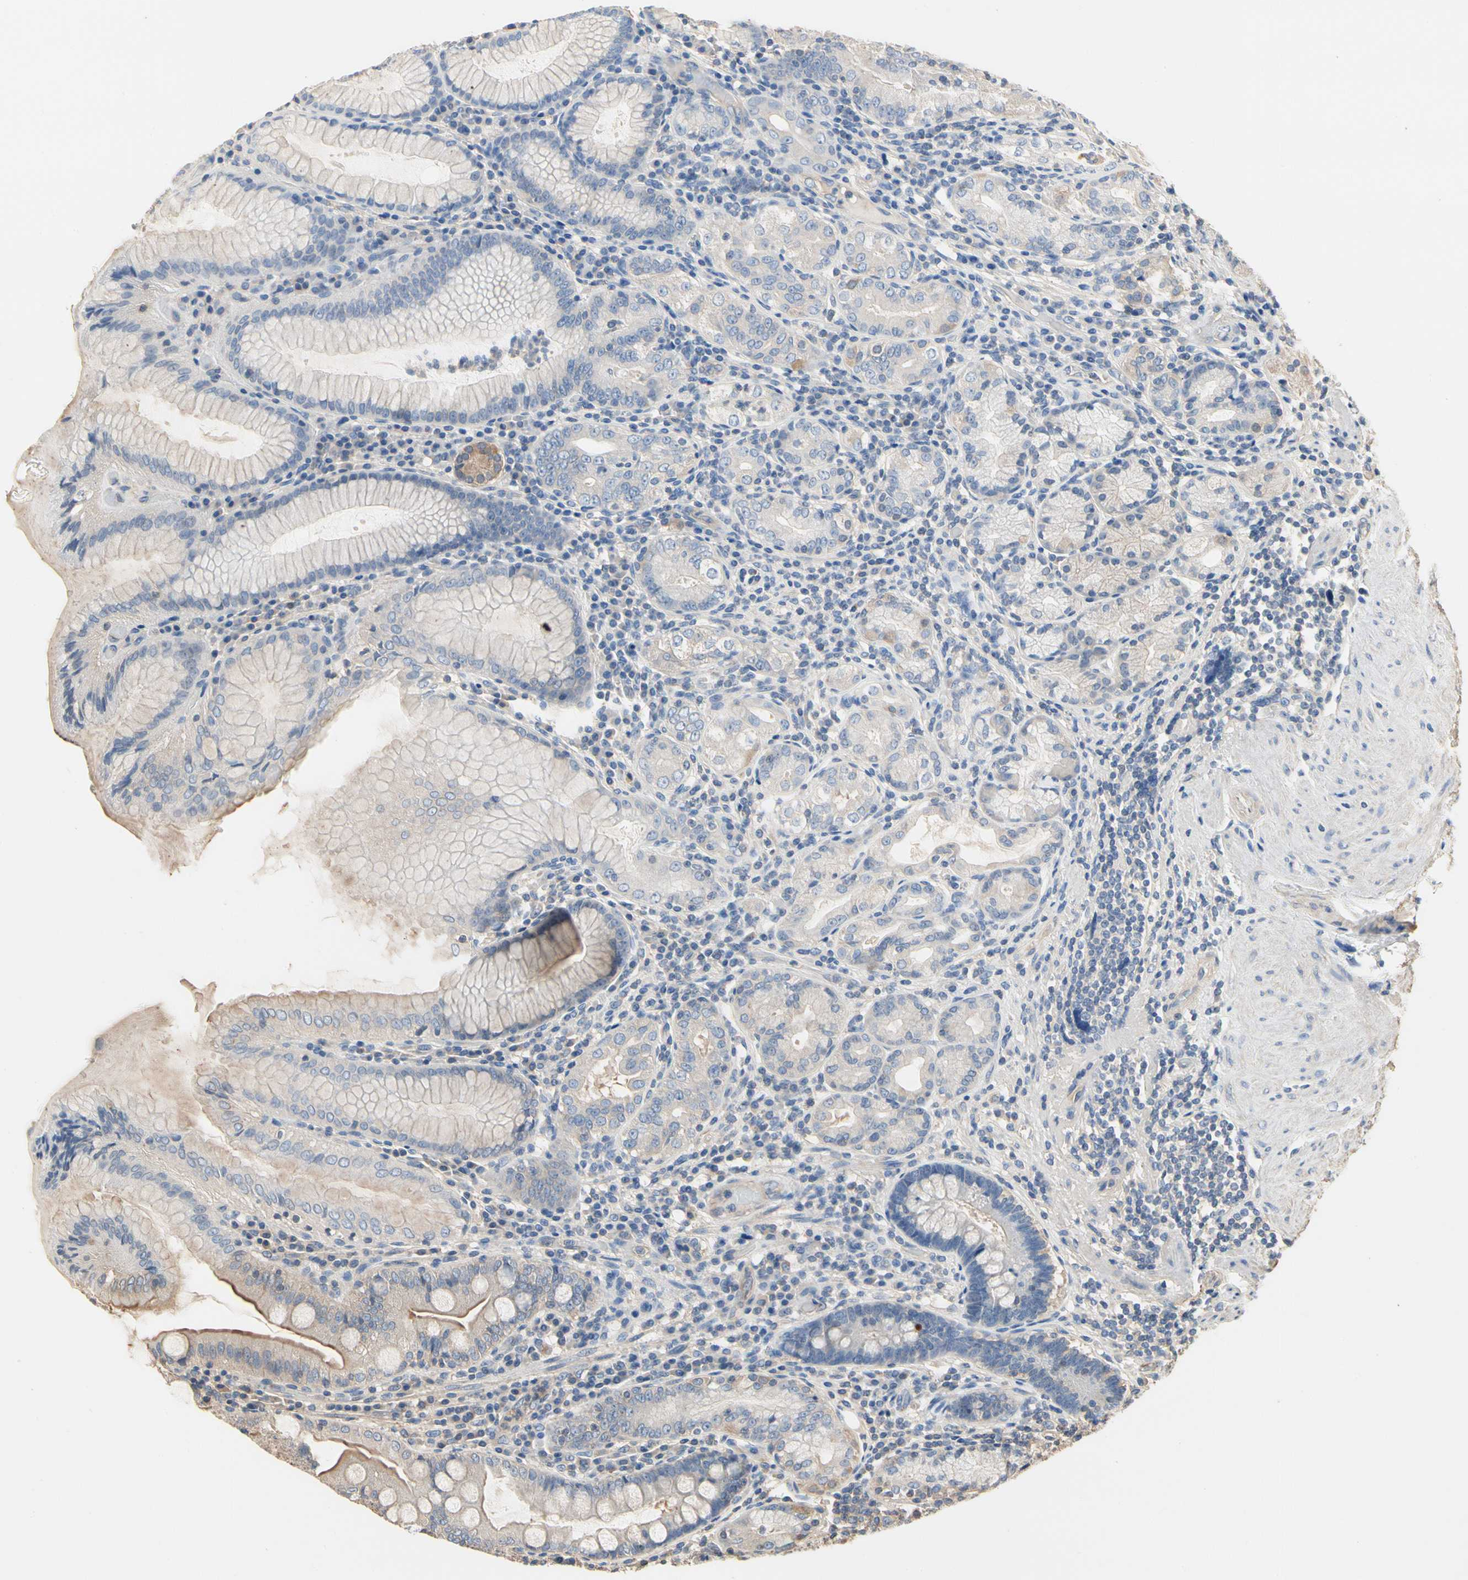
{"staining": {"intensity": "weak", "quantity": "<25%", "location": "cytoplasmic/membranous"}, "tissue": "stomach", "cell_type": "Glandular cells", "image_type": "normal", "snomed": [{"axis": "morphology", "description": "Normal tissue, NOS"}, {"axis": "topography", "description": "Stomach, lower"}], "caption": "Micrograph shows no significant protein staining in glandular cells of normal stomach. (Stains: DAB (3,3'-diaminobenzidine) IHC with hematoxylin counter stain, Microscopy: brightfield microscopy at high magnification).", "gene": "PDZK1", "patient": {"sex": "female", "age": 76}}